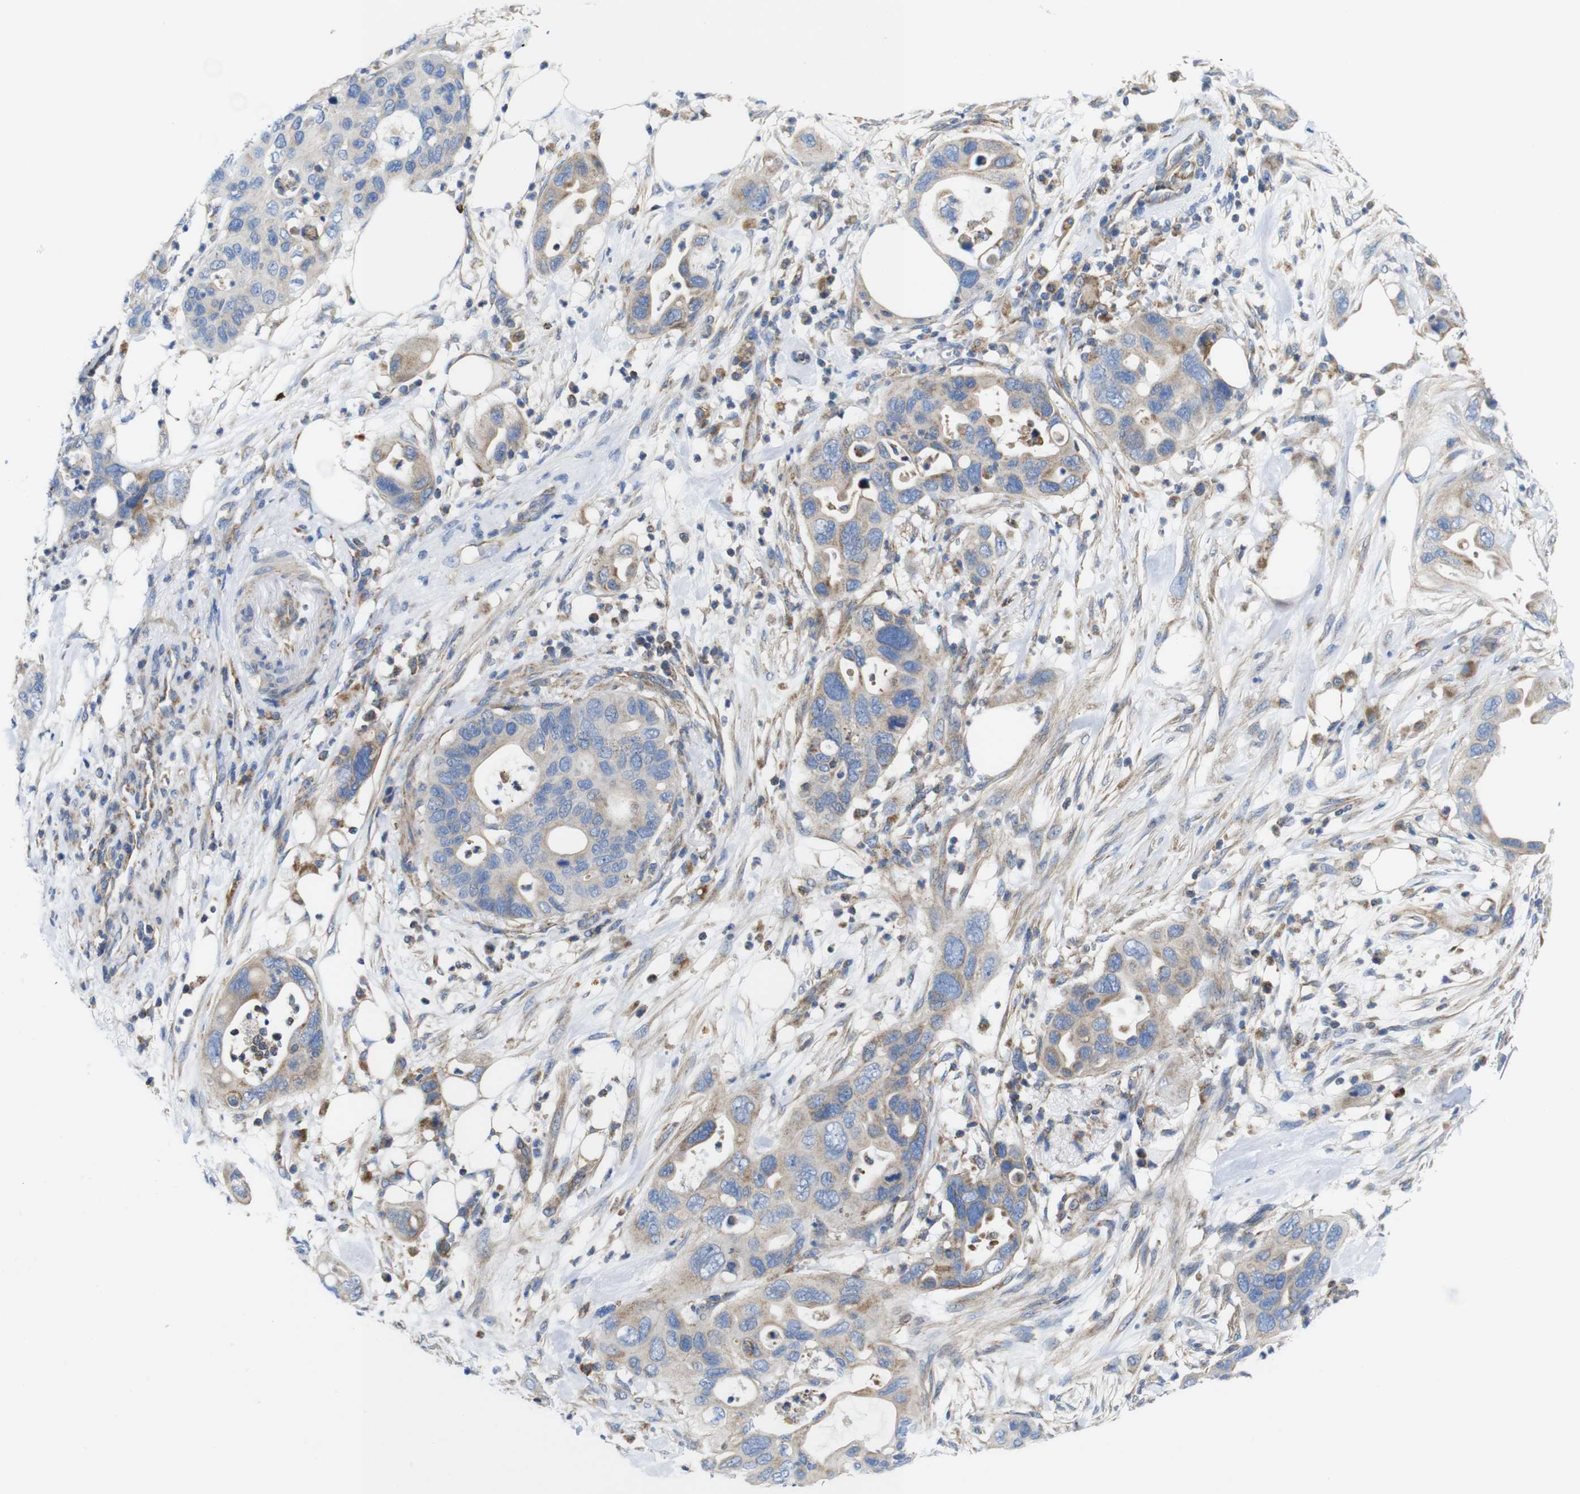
{"staining": {"intensity": "moderate", "quantity": ">75%", "location": "cytoplasmic/membranous"}, "tissue": "pancreatic cancer", "cell_type": "Tumor cells", "image_type": "cancer", "snomed": [{"axis": "morphology", "description": "Adenocarcinoma, NOS"}, {"axis": "topography", "description": "Pancreas"}], "caption": "Immunohistochemical staining of human pancreatic cancer (adenocarcinoma) reveals medium levels of moderate cytoplasmic/membranous protein staining in about >75% of tumor cells.", "gene": "PDCD1LG2", "patient": {"sex": "female", "age": 71}}